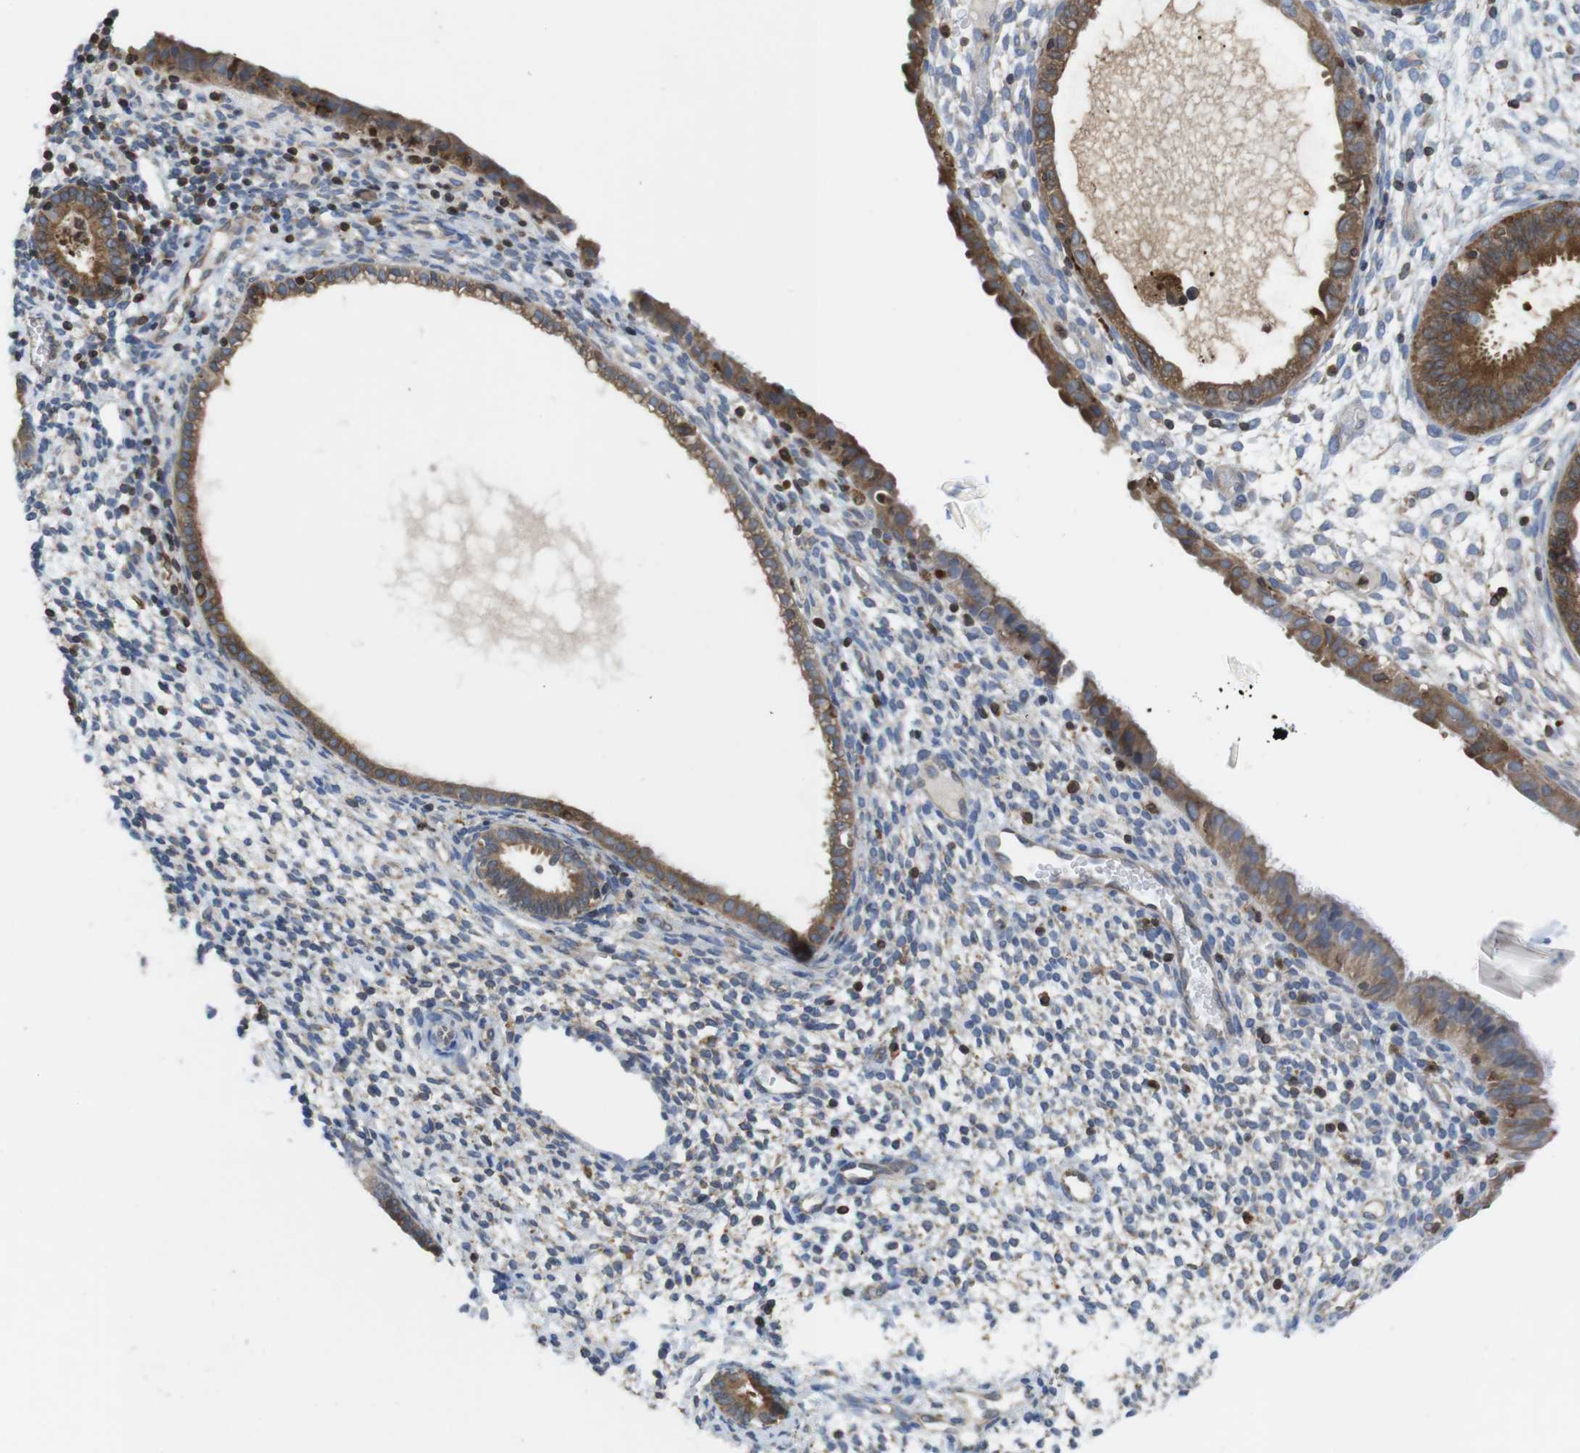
{"staining": {"intensity": "weak", "quantity": "<25%", "location": "cytoplasmic/membranous"}, "tissue": "endometrium", "cell_type": "Cells in endometrial stroma", "image_type": "normal", "snomed": [{"axis": "morphology", "description": "Normal tissue, NOS"}, {"axis": "topography", "description": "Endometrium"}], "caption": "This is a micrograph of IHC staining of normal endometrium, which shows no expression in cells in endometrial stroma. The staining was performed using DAB (3,3'-diaminobenzidine) to visualize the protein expression in brown, while the nuclei were stained in blue with hematoxylin (Magnification: 20x).", "gene": "ARL6IP5", "patient": {"sex": "female", "age": 61}}